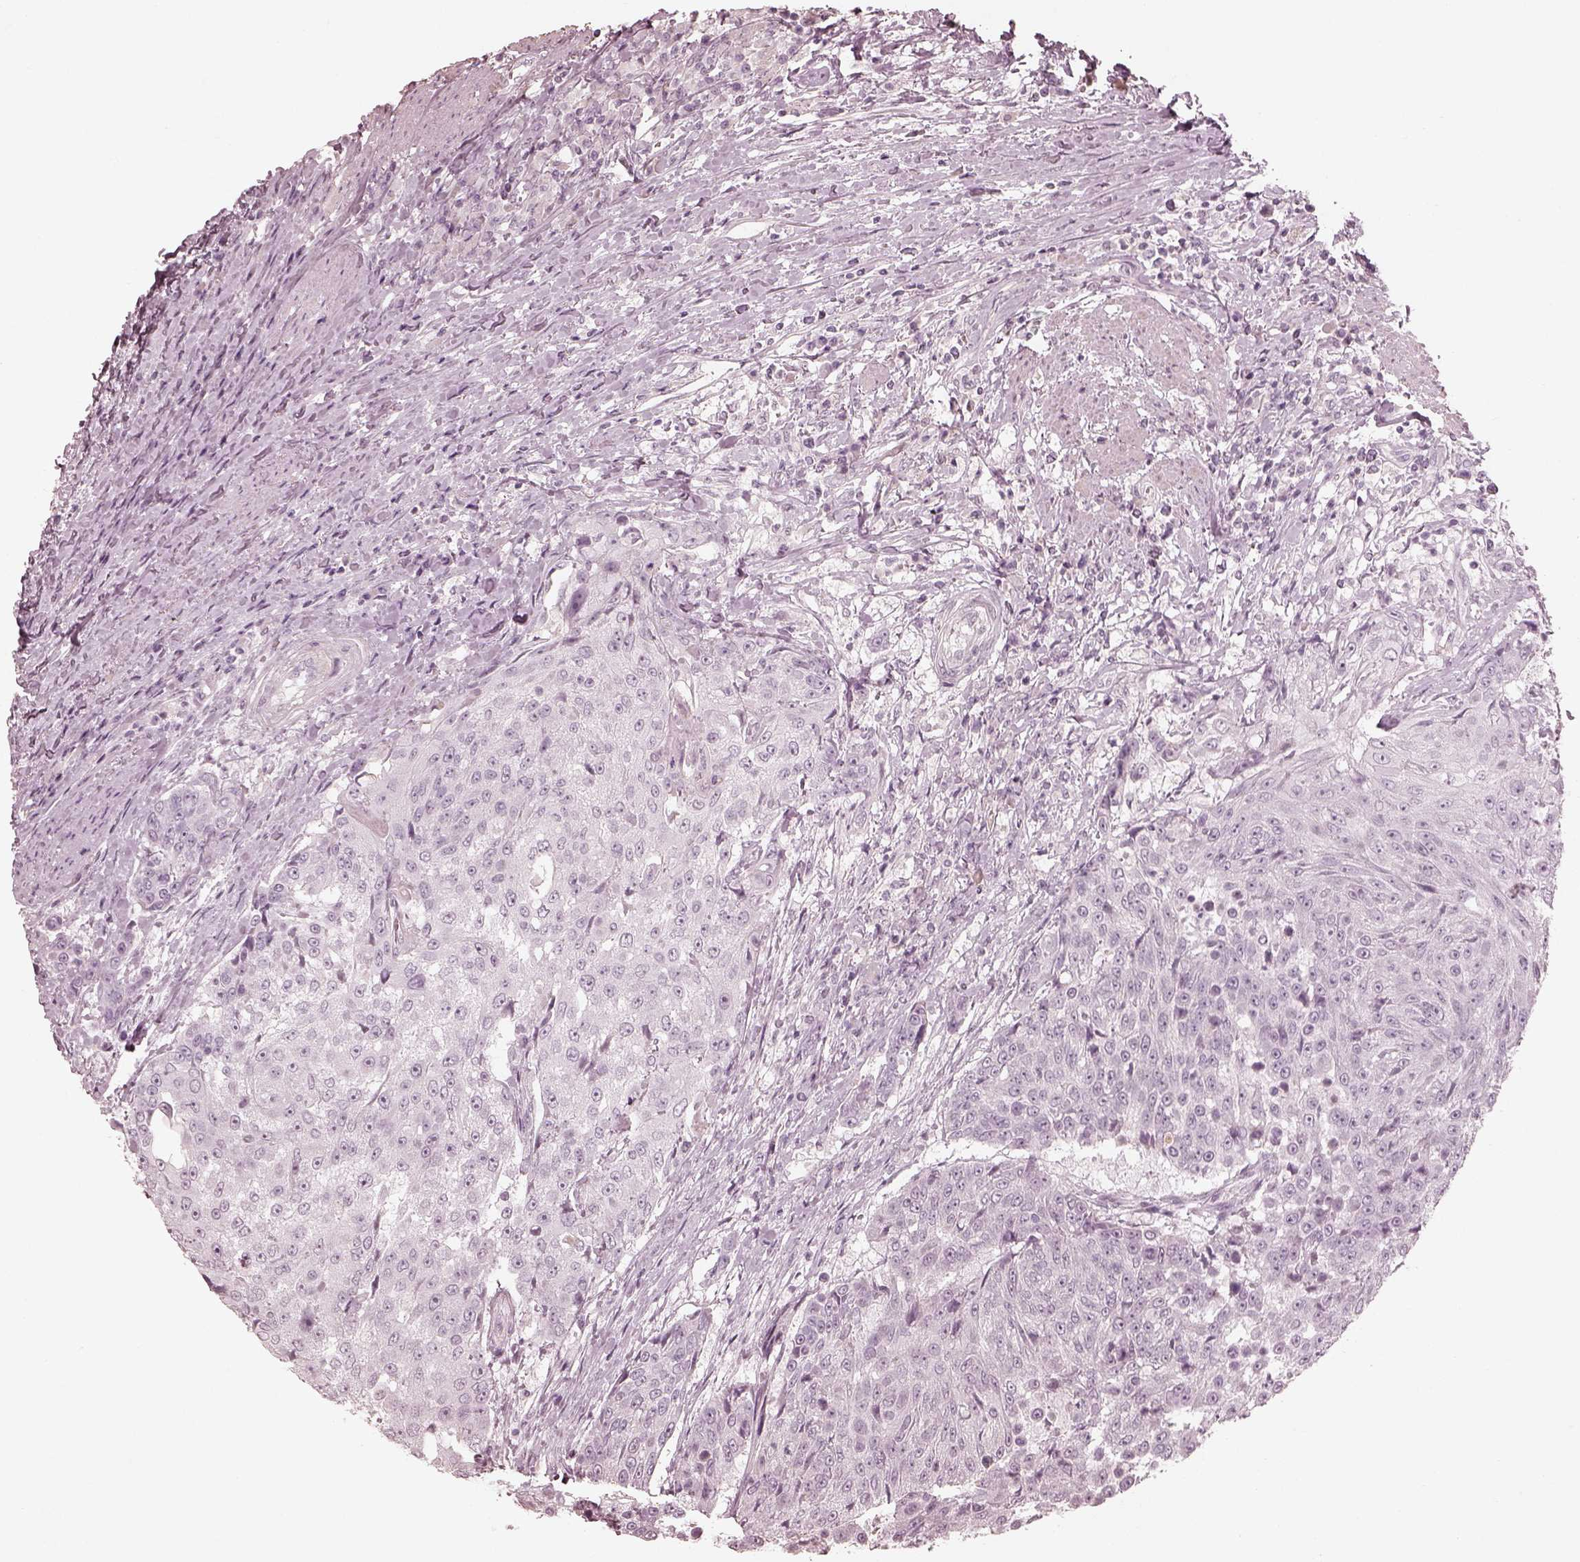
{"staining": {"intensity": "negative", "quantity": "none", "location": "none"}, "tissue": "urothelial cancer", "cell_type": "Tumor cells", "image_type": "cancer", "snomed": [{"axis": "morphology", "description": "Urothelial carcinoma, High grade"}, {"axis": "topography", "description": "Urinary bladder"}], "caption": "A high-resolution photomicrograph shows immunohistochemistry staining of high-grade urothelial carcinoma, which shows no significant expression in tumor cells.", "gene": "ADRB3", "patient": {"sex": "female", "age": 63}}